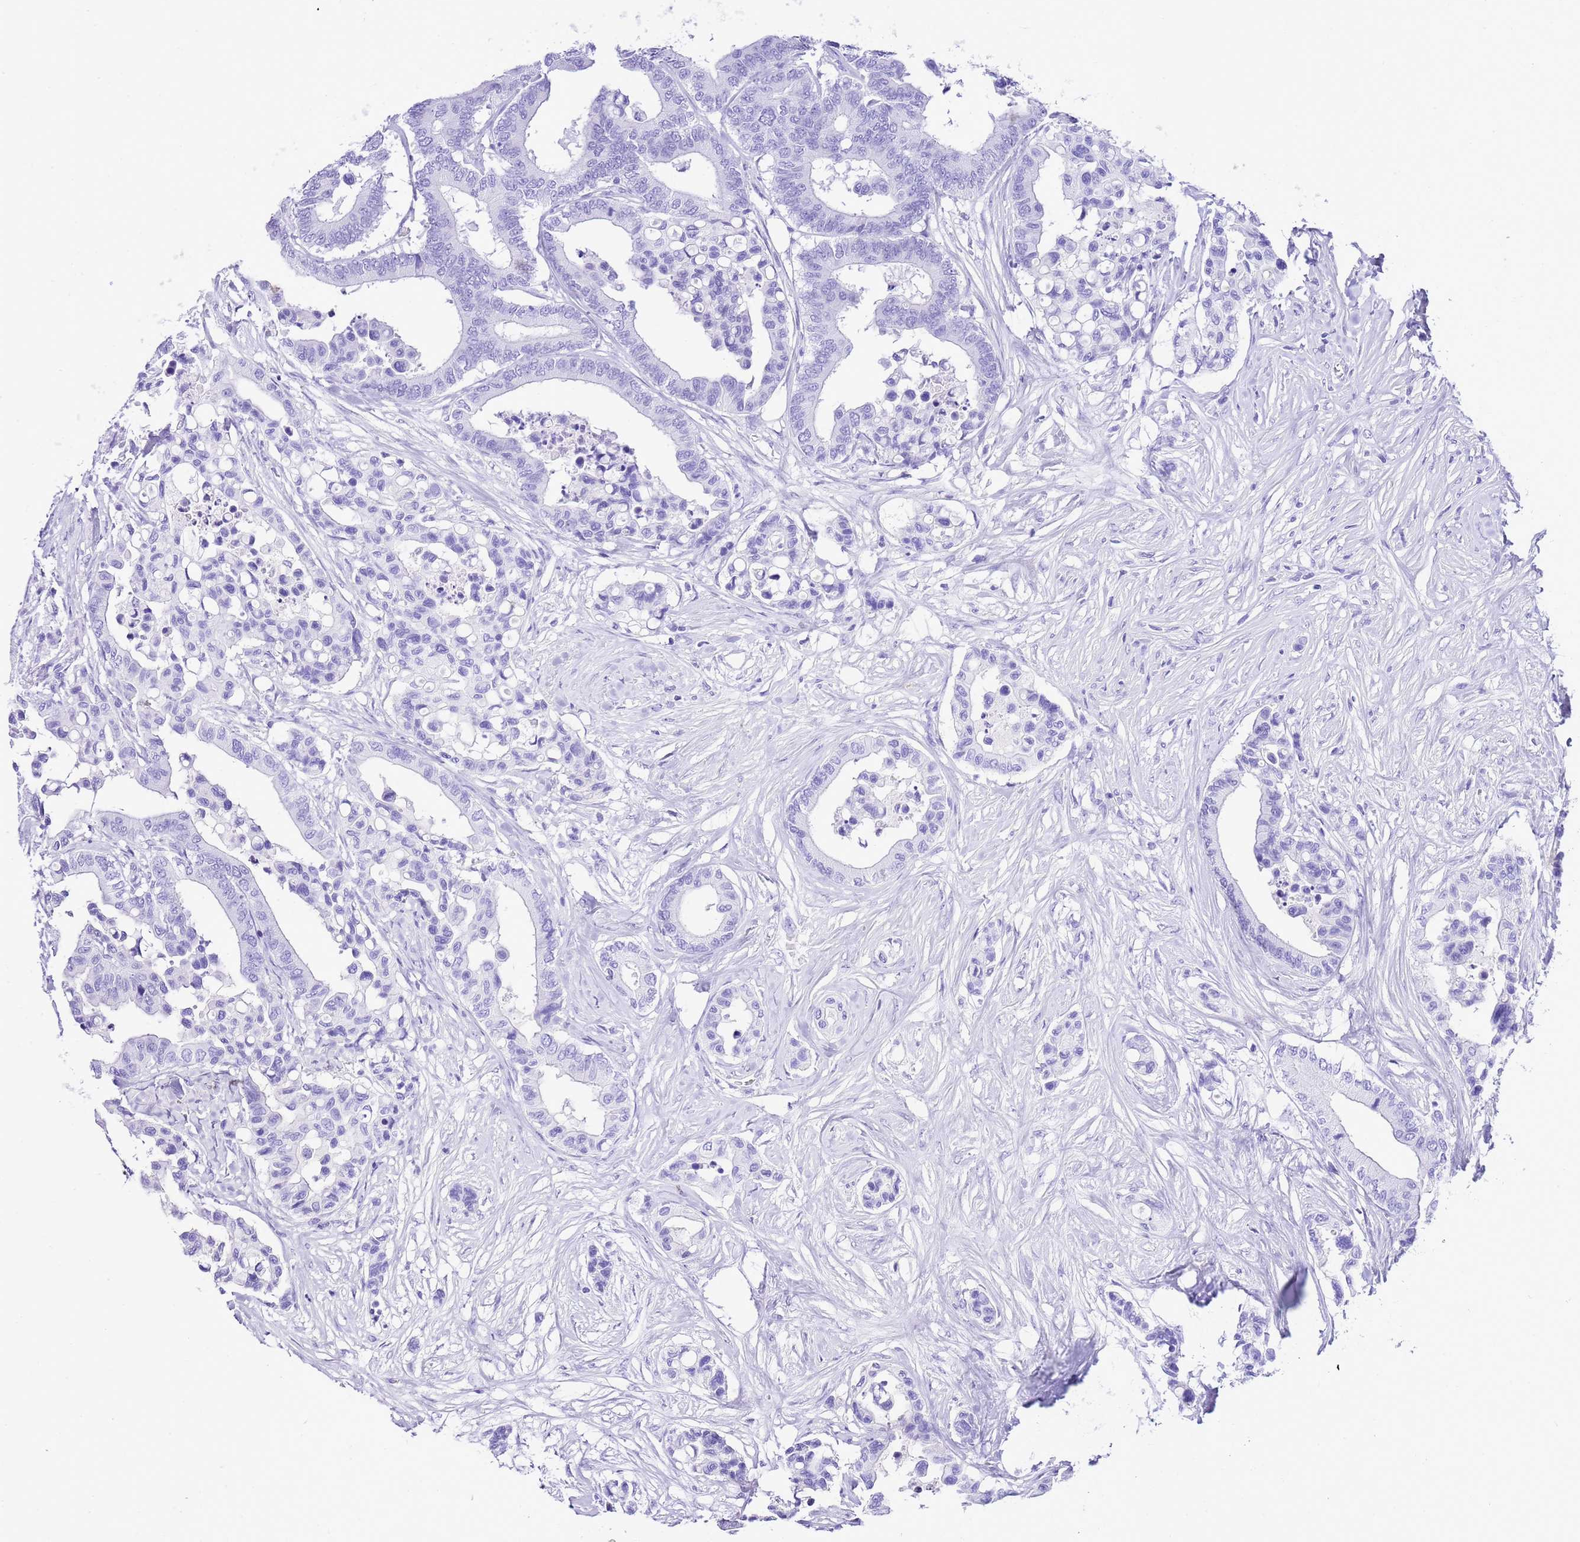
{"staining": {"intensity": "negative", "quantity": "none", "location": "none"}, "tissue": "colorectal cancer", "cell_type": "Tumor cells", "image_type": "cancer", "snomed": [{"axis": "morphology", "description": "Normal tissue, NOS"}, {"axis": "morphology", "description": "Adenocarcinoma, NOS"}, {"axis": "topography", "description": "Colon"}], "caption": "DAB (3,3'-diaminobenzidine) immunohistochemical staining of human colorectal cancer (adenocarcinoma) demonstrates no significant positivity in tumor cells.", "gene": "KCNC1", "patient": {"sex": "male", "age": 82}}